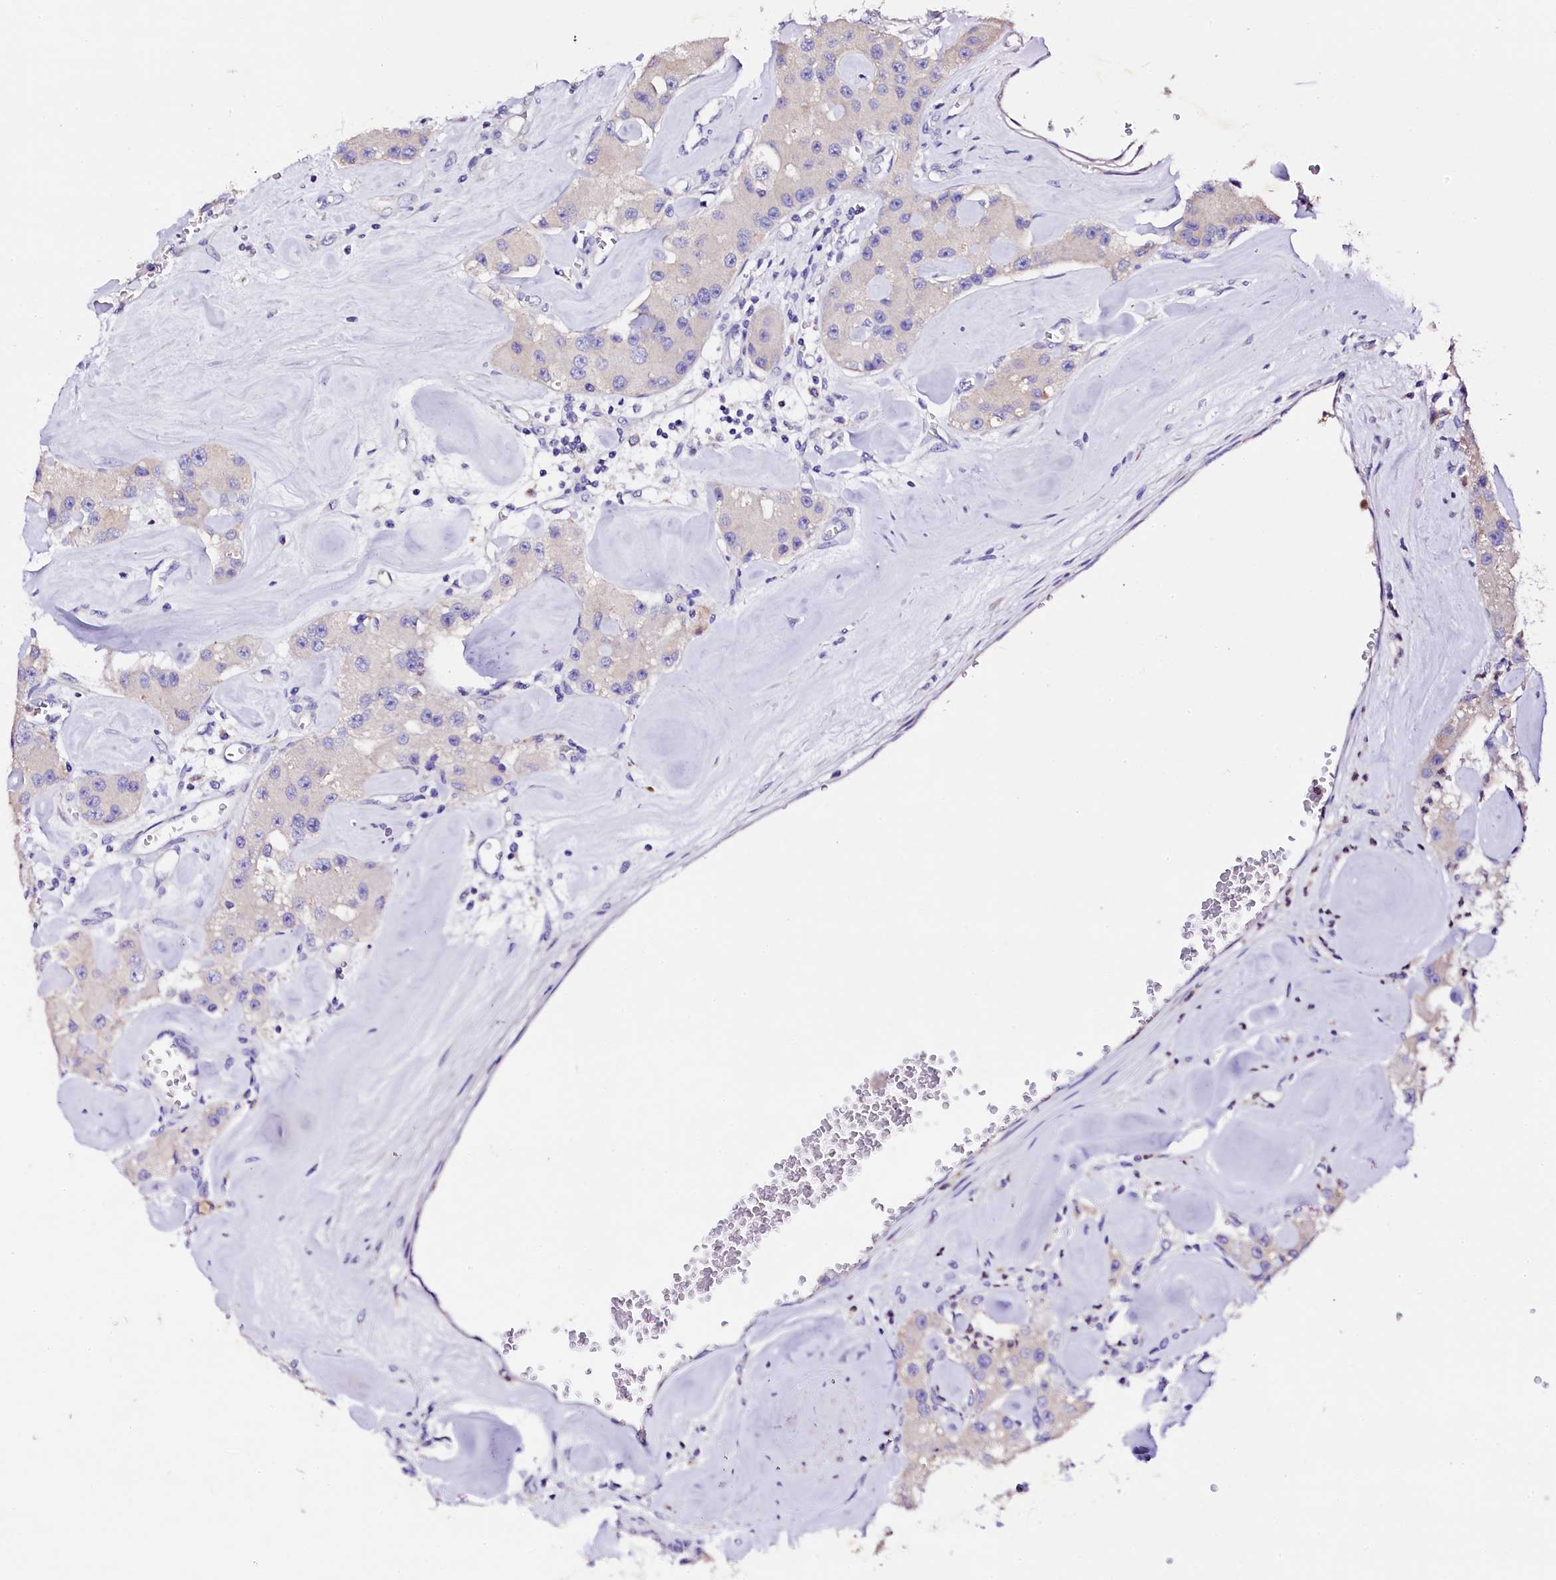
{"staining": {"intensity": "negative", "quantity": "none", "location": "none"}, "tissue": "carcinoid", "cell_type": "Tumor cells", "image_type": "cancer", "snomed": [{"axis": "morphology", "description": "Carcinoid, malignant, NOS"}, {"axis": "topography", "description": "Pancreas"}], "caption": "Carcinoid was stained to show a protein in brown. There is no significant positivity in tumor cells.", "gene": "NAA16", "patient": {"sex": "male", "age": 41}}